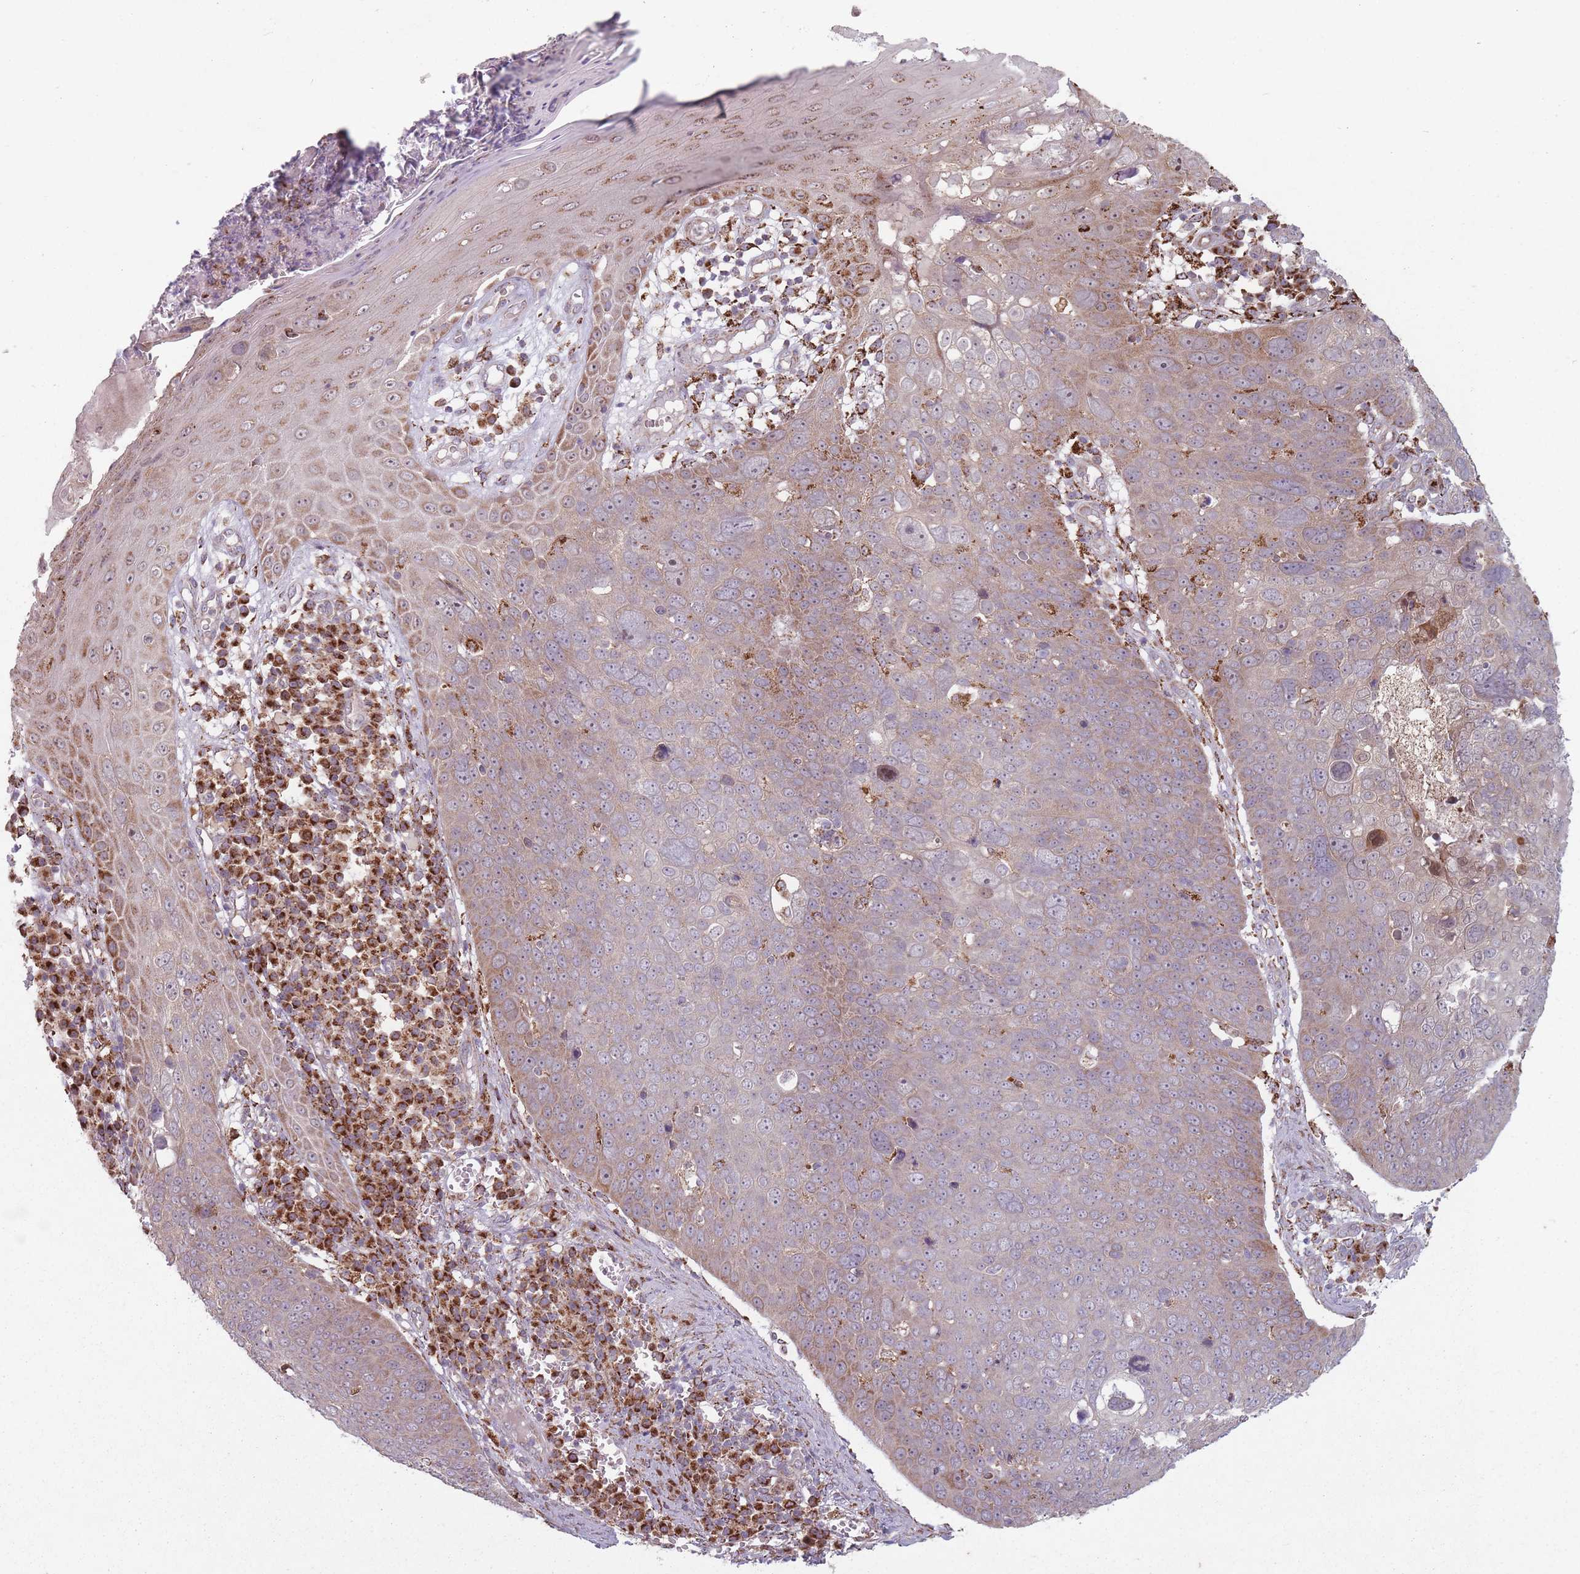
{"staining": {"intensity": "weak", "quantity": "25%-75%", "location": "cytoplasmic/membranous"}, "tissue": "skin cancer", "cell_type": "Tumor cells", "image_type": "cancer", "snomed": [{"axis": "morphology", "description": "Squamous cell carcinoma, NOS"}, {"axis": "topography", "description": "Skin"}], "caption": "DAB immunohistochemical staining of skin squamous cell carcinoma exhibits weak cytoplasmic/membranous protein staining in about 25%-75% of tumor cells. (DAB = brown stain, brightfield microscopy at high magnification).", "gene": "OR10Q1", "patient": {"sex": "male", "age": 71}}